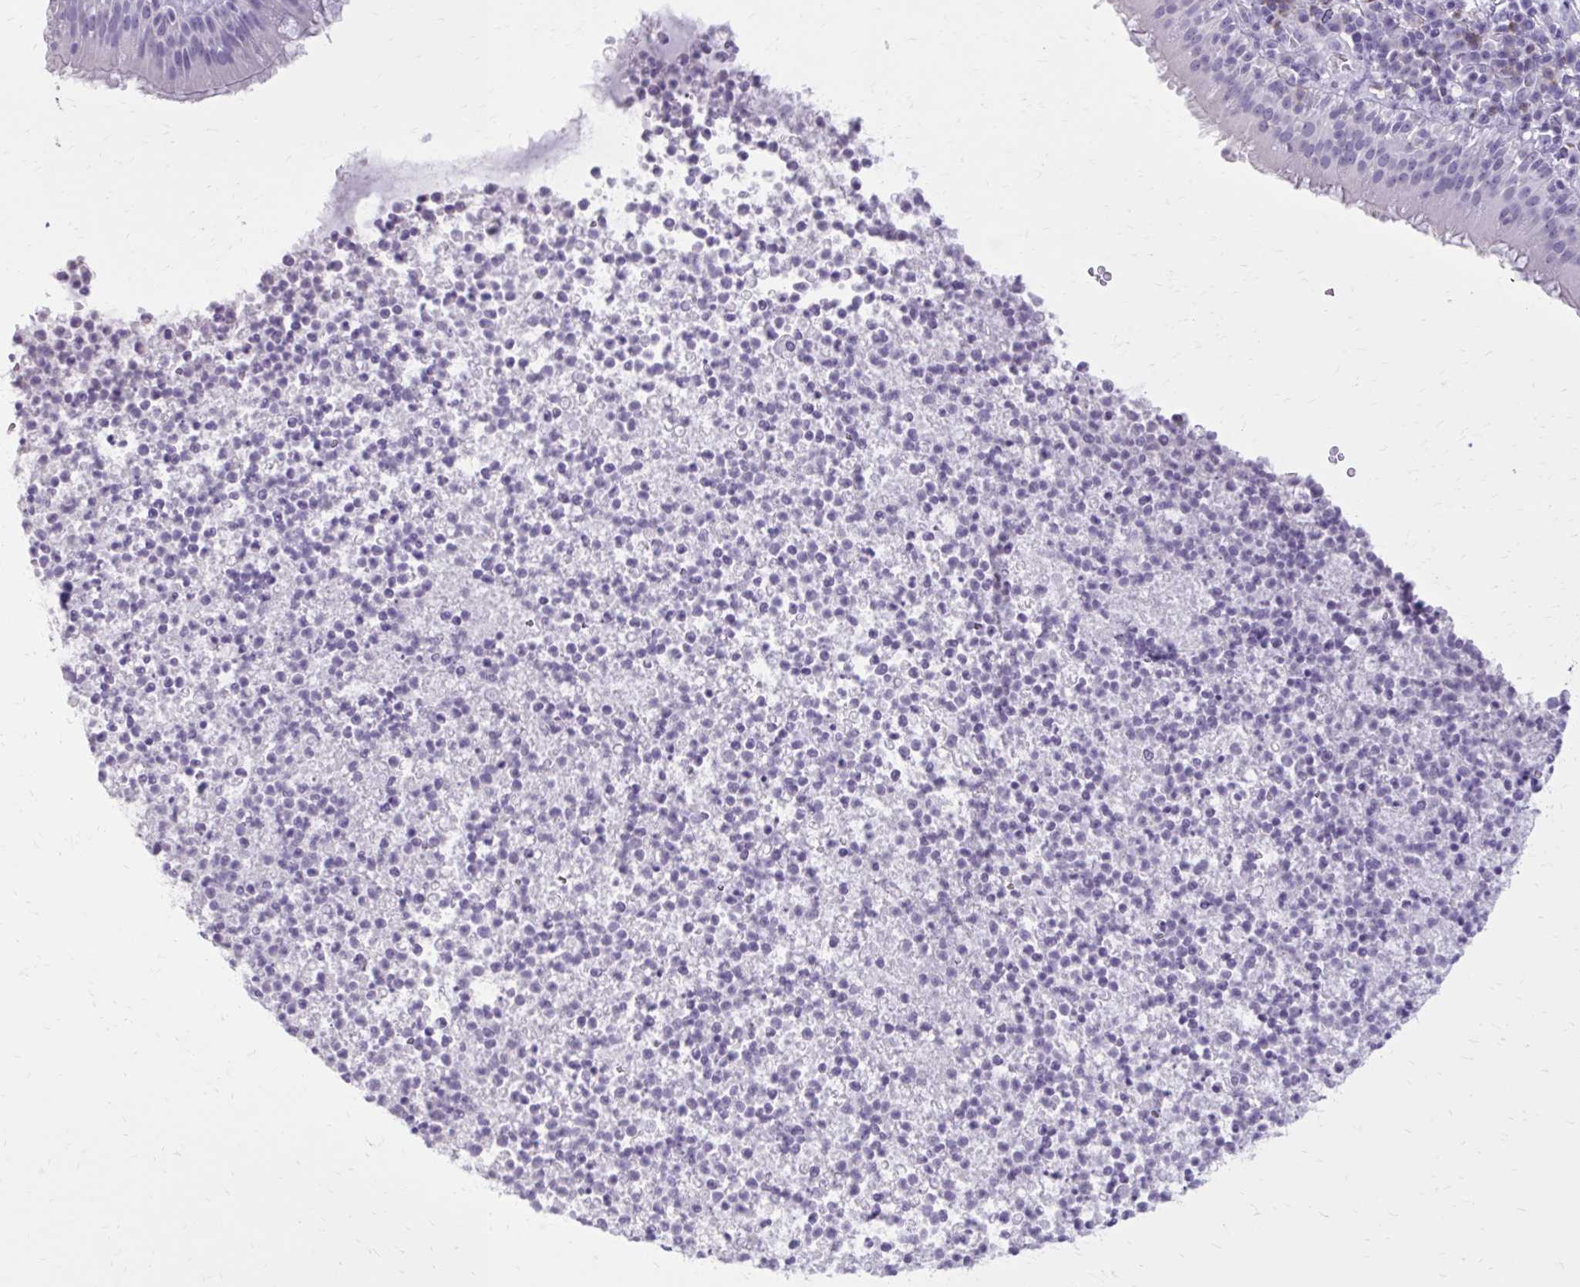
{"staining": {"intensity": "negative", "quantity": "none", "location": "none"}, "tissue": "bronchus", "cell_type": "Respiratory epithelial cells", "image_type": "normal", "snomed": [{"axis": "morphology", "description": "Normal tissue, NOS"}, {"axis": "topography", "description": "Cartilage tissue"}, {"axis": "topography", "description": "Bronchus"}], "caption": "IHC of normal bronchus reveals no staining in respiratory epithelial cells. (Immunohistochemistry (ihc), brightfield microscopy, high magnification).", "gene": "OR4B1", "patient": {"sex": "male", "age": 56}}